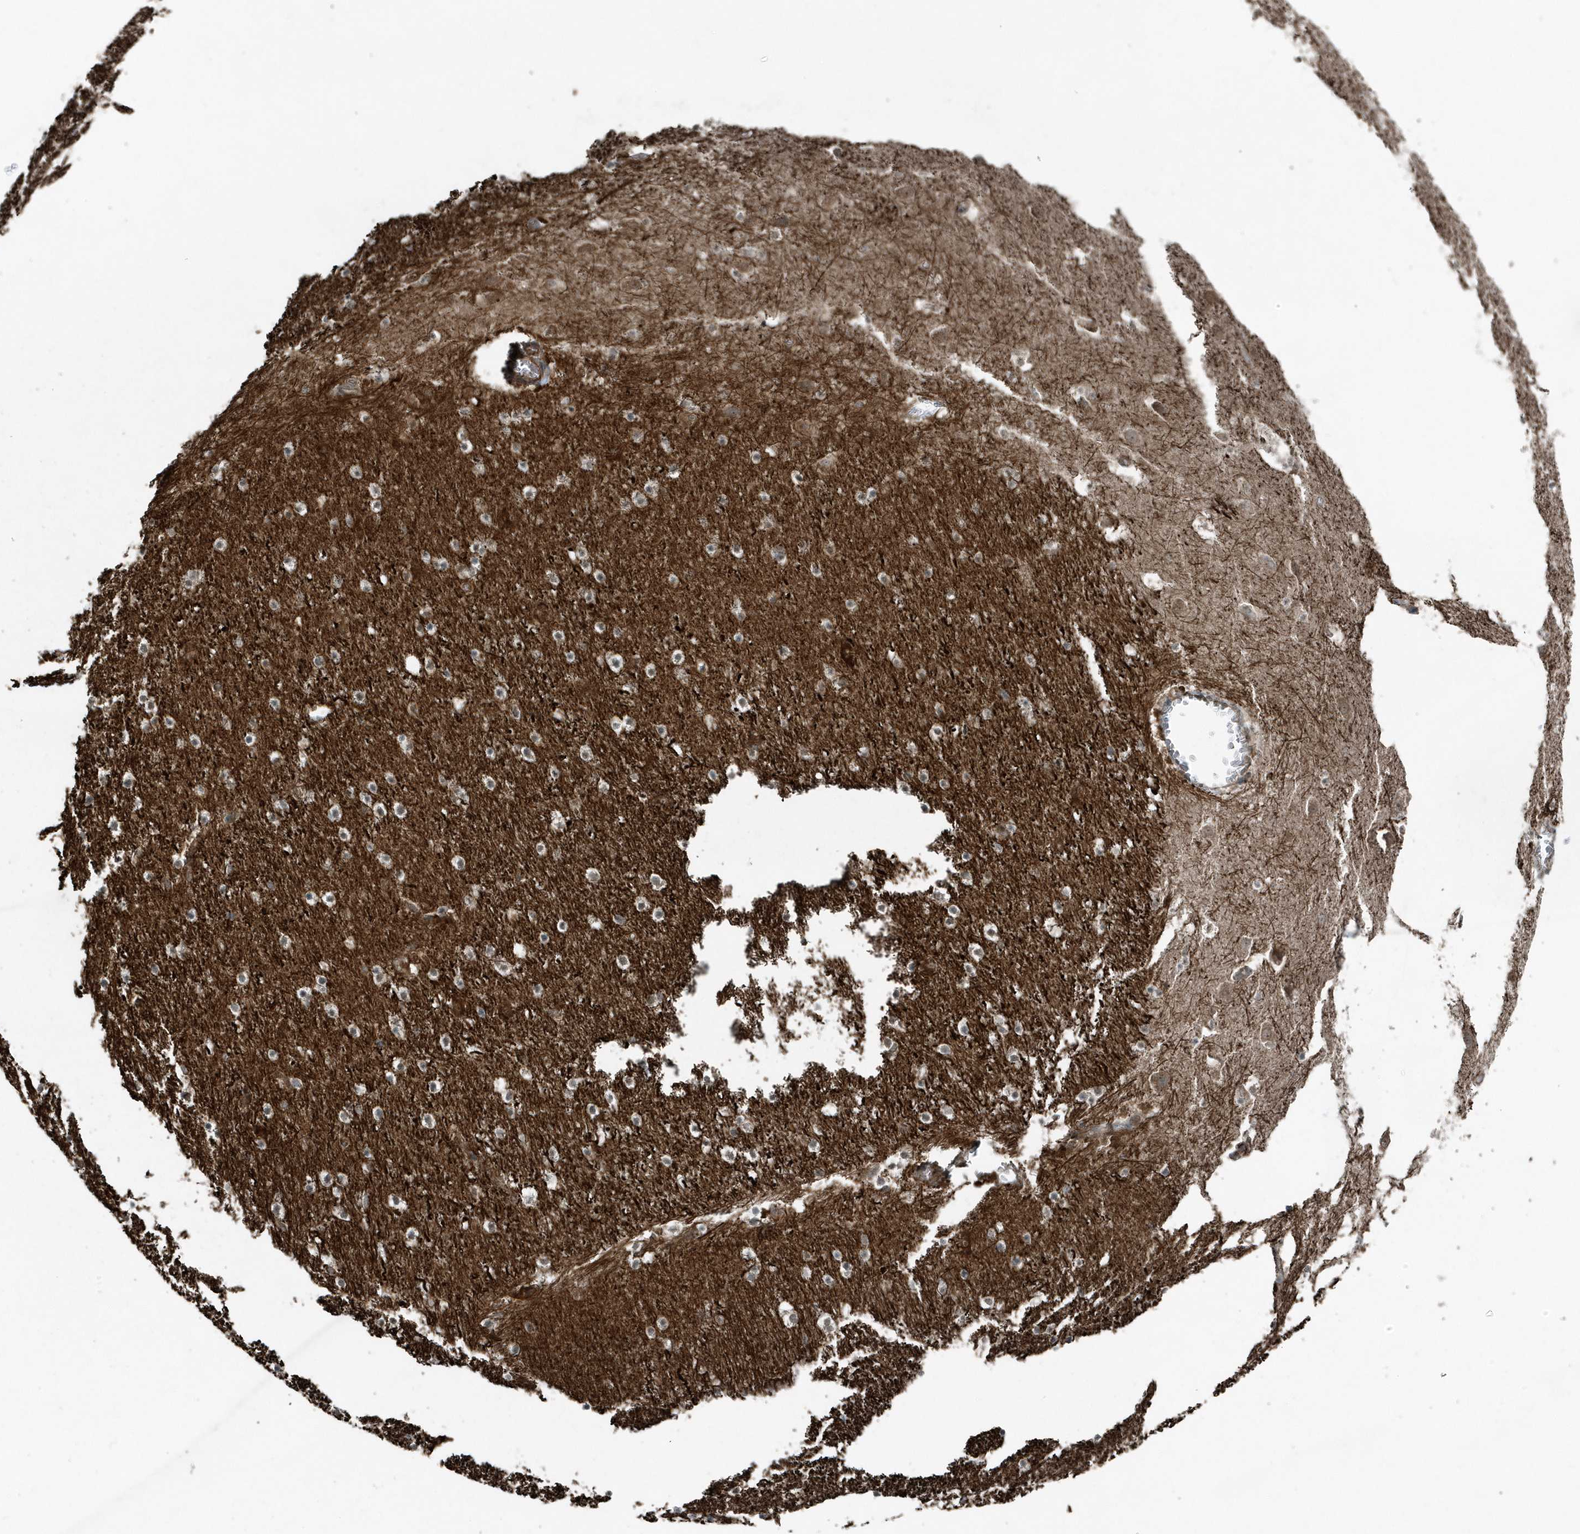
{"staining": {"intensity": "moderate", "quantity": "<25%", "location": "cytoplasmic/membranous"}, "tissue": "caudate", "cell_type": "Glial cells", "image_type": "normal", "snomed": [{"axis": "morphology", "description": "Normal tissue, NOS"}, {"axis": "topography", "description": "Lateral ventricle wall"}], "caption": "Immunohistochemistry (IHC) micrograph of unremarkable human caudate stained for a protein (brown), which exhibits low levels of moderate cytoplasmic/membranous expression in approximately <25% of glial cells.", "gene": "GCC2", "patient": {"sex": "male", "age": 45}}